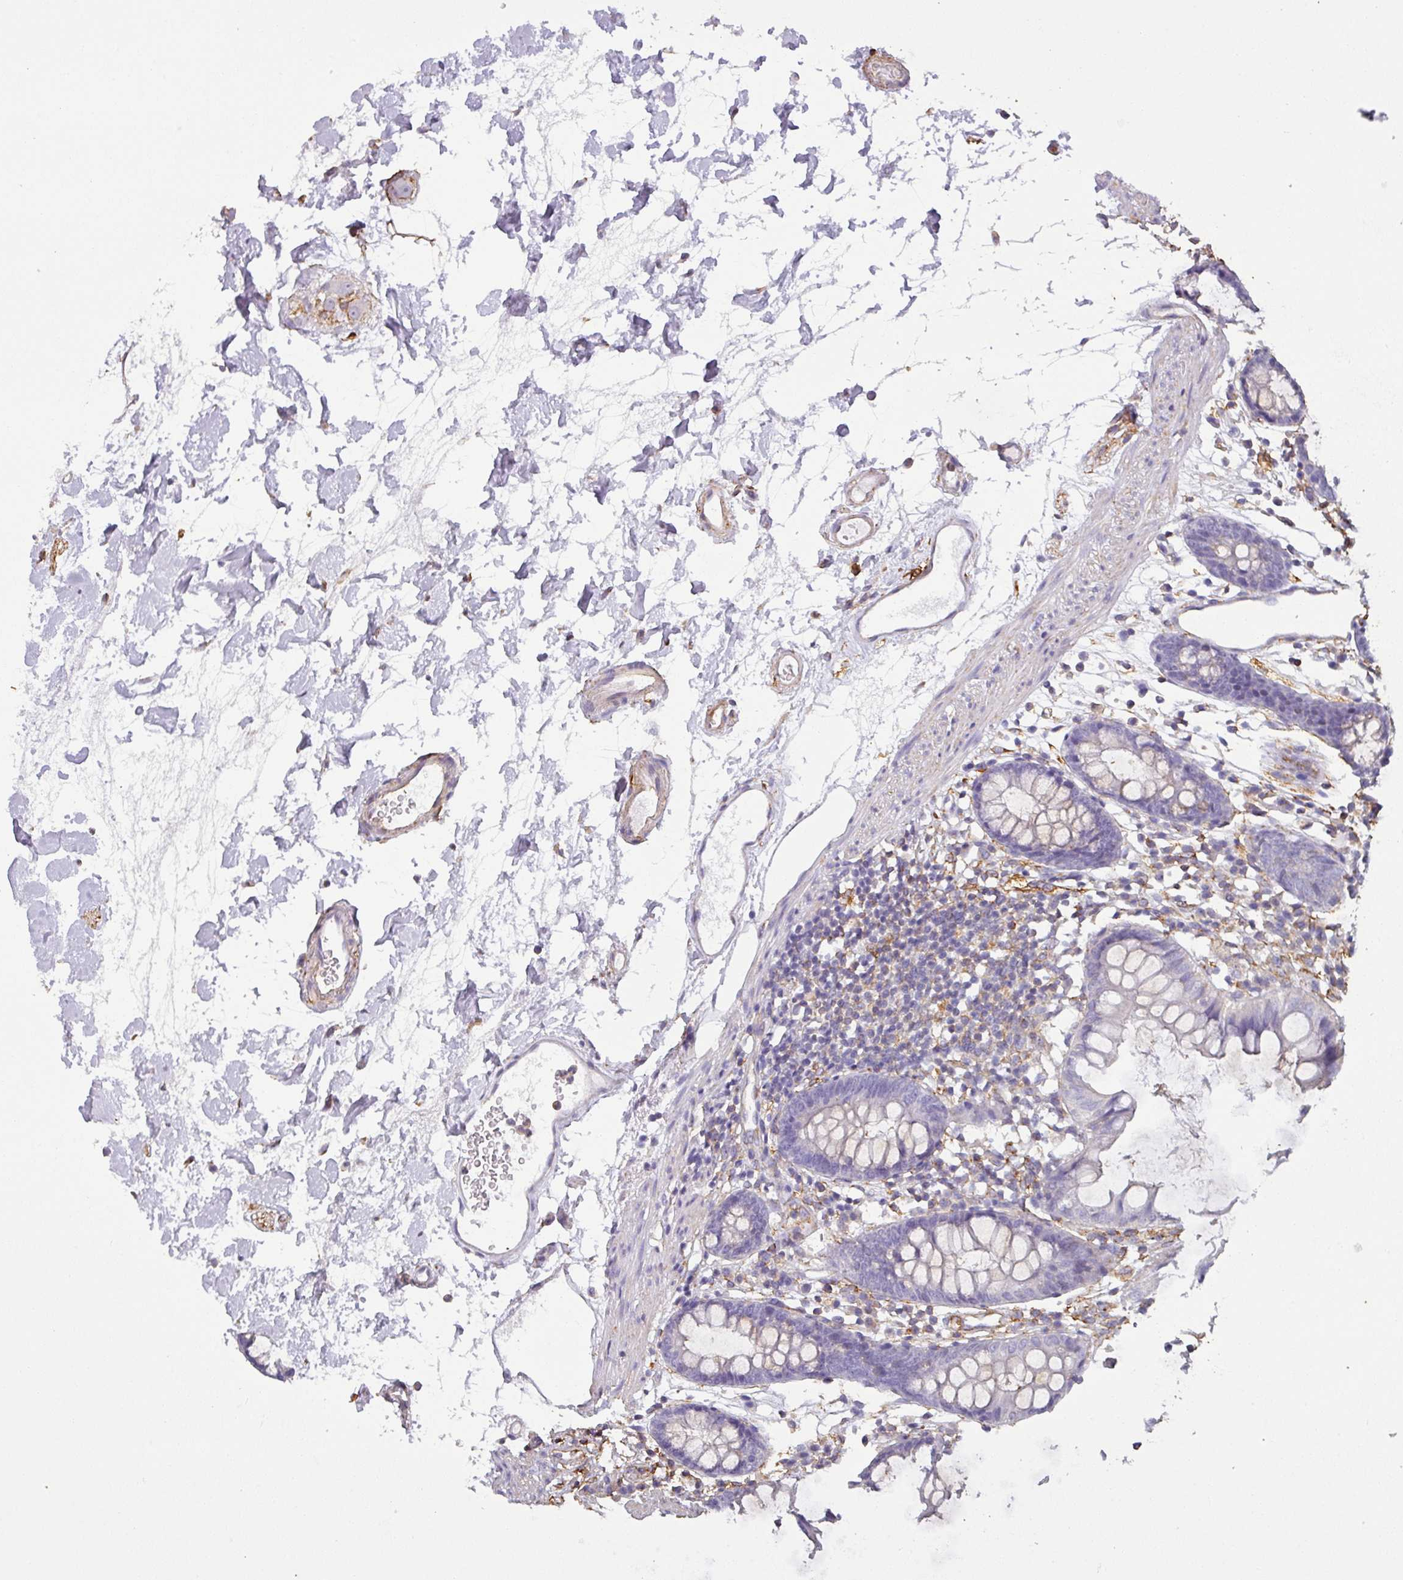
{"staining": {"intensity": "weak", "quantity": ">75%", "location": "cytoplasmic/membranous"}, "tissue": "colon", "cell_type": "Endothelial cells", "image_type": "normal", "snomed": [{"axis": "morphology", "description": "Normal tissue, NOS"}, {"axis": "topography", "description": "Colon"}], "caption": "Protein staining of normal colon exhibits weak cytoplasmic/membranous positivity in approximately >75% of endothelial cells. (DAB IHC with brightfield microscopy, high magnification).", "gene": "ZNF280C", "patient": {"sex": "female", "age": 84}}